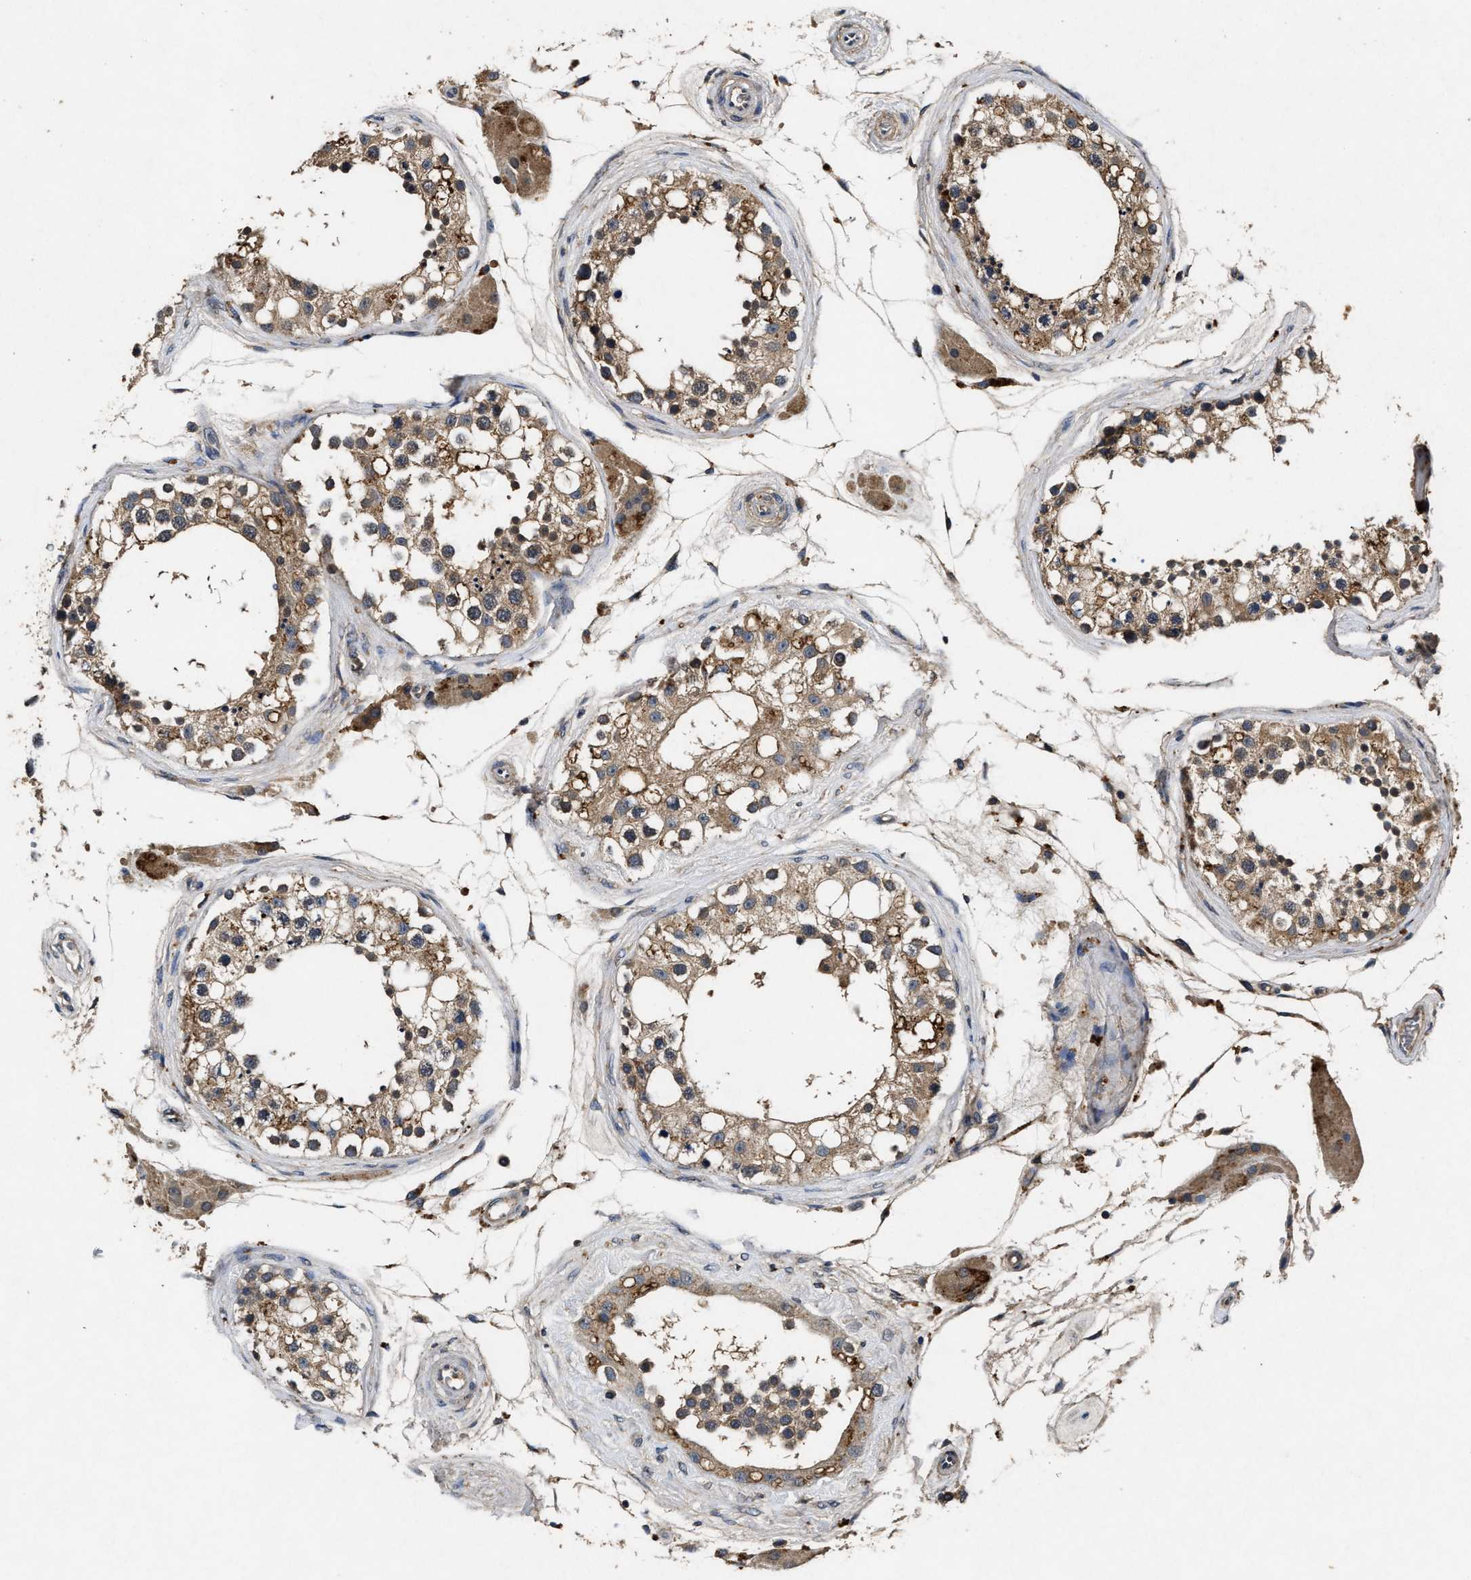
{"staining": {"intensity": "moderate", "quantity": ">75%", "location": "cytoplasmic/membranous"}, "tissue": "testis", "cell_type": "Cells in seminiferous ducts", "image_type": "normal", "snomed": [{"axis": "morphology", "description": "Normal tissue, NOS"}, {"axis": "topography", "description": "Testis"}], "caption": "This photomicrograph demonstrates benign testis stained with immunohistochemistry (IHC) to label a protein in brown. The cytoplasmic/membranous of cells in seminiferous ducts show moderate positivity for the protein. Nuclei are counter-stained blue.", "gene": "PDAP1", "patient": {"sex": "male", "age": 68}}